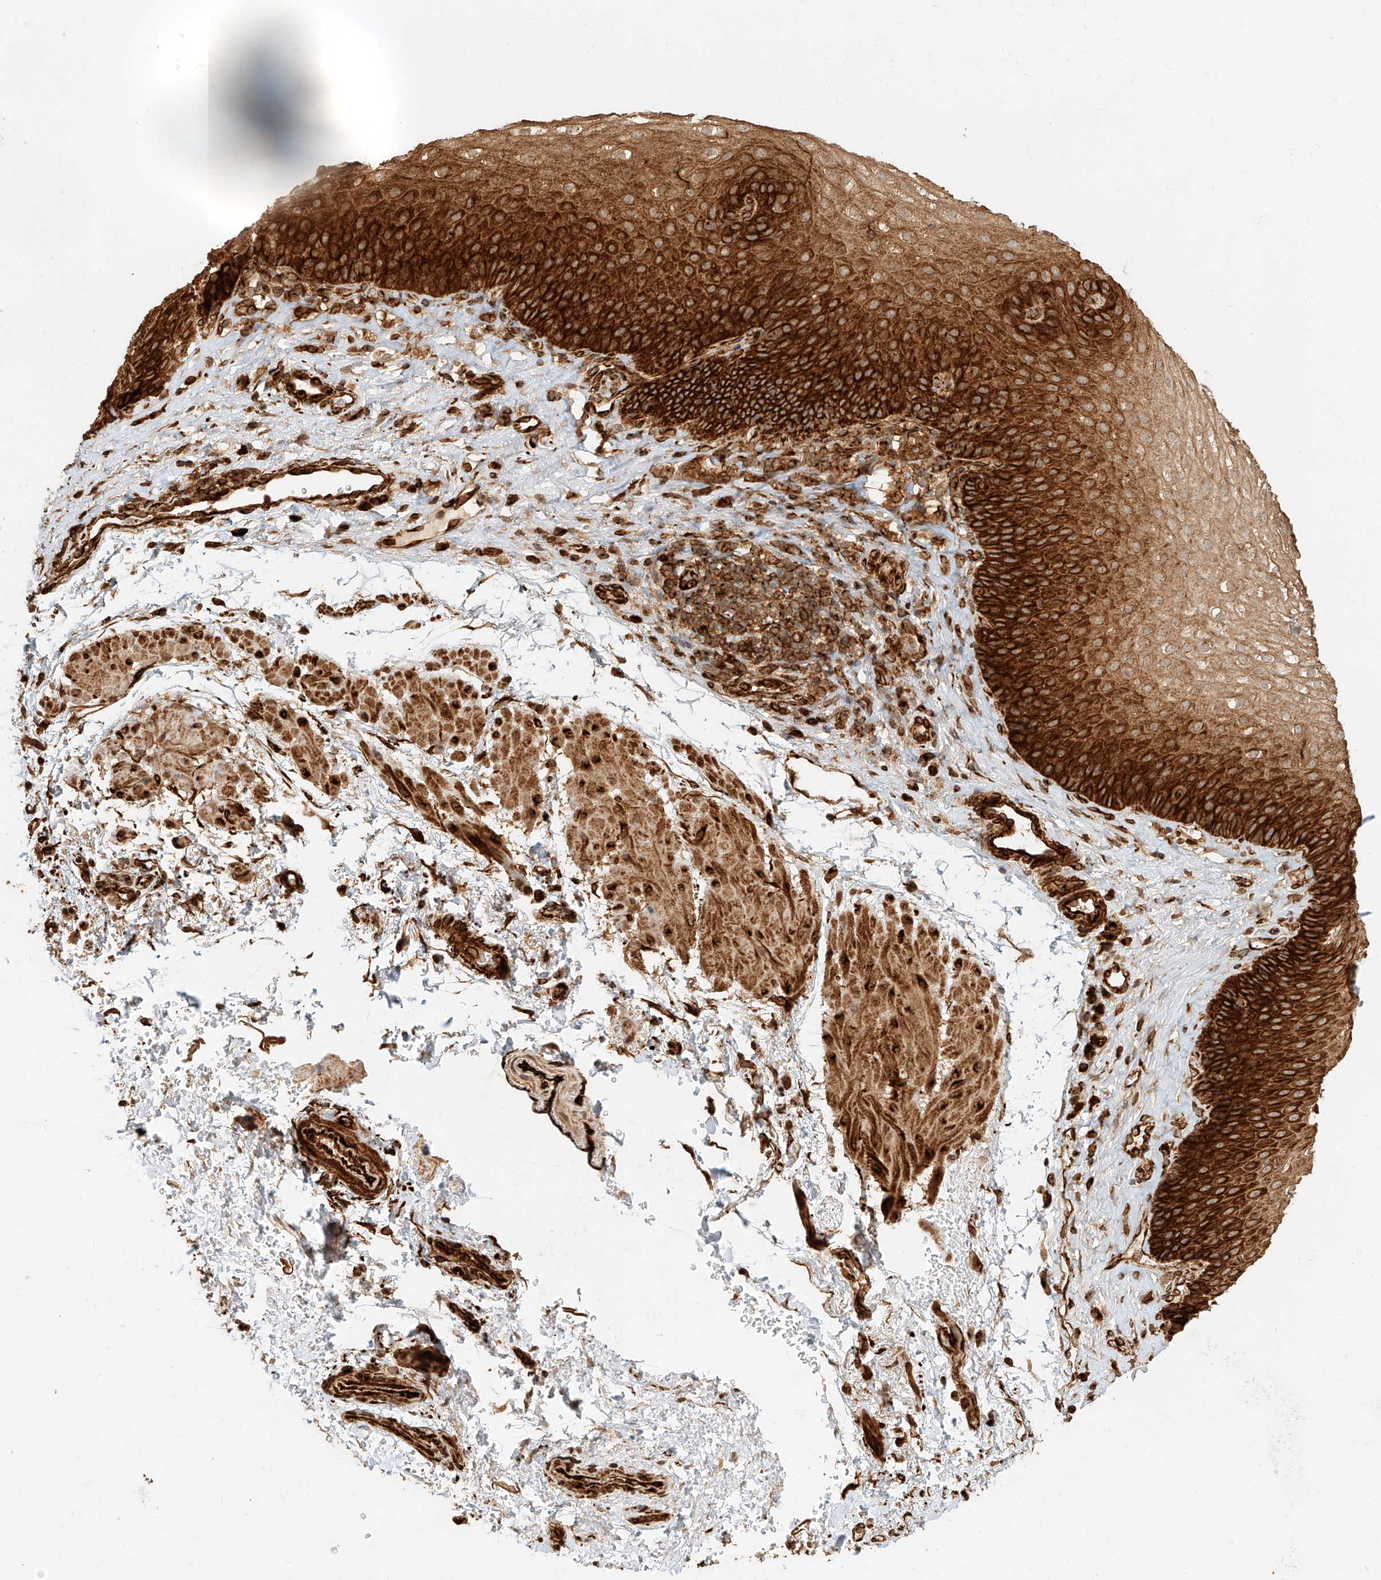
{"staining": {"intensity": "strong", "quantity": ">75%", "location": "cytoplasmic/membranous"}, "tissue": "esophagus", "cell_type": "Squamous epithelial cells", "image_type": "normal", "snomed": [{"axis": "morphology", "description": "Normal tissue, NOS"}, {"axis": "topography", "description": "Esophagus"}], "caption": "Squamous epithelial cells exhibit high levels of strong cytoplasmic/membranous staining in approximately >75% of cells in benign esophagus.", "gene": "NAP1L1", "patient": {"sex": "female", "age": 66}}